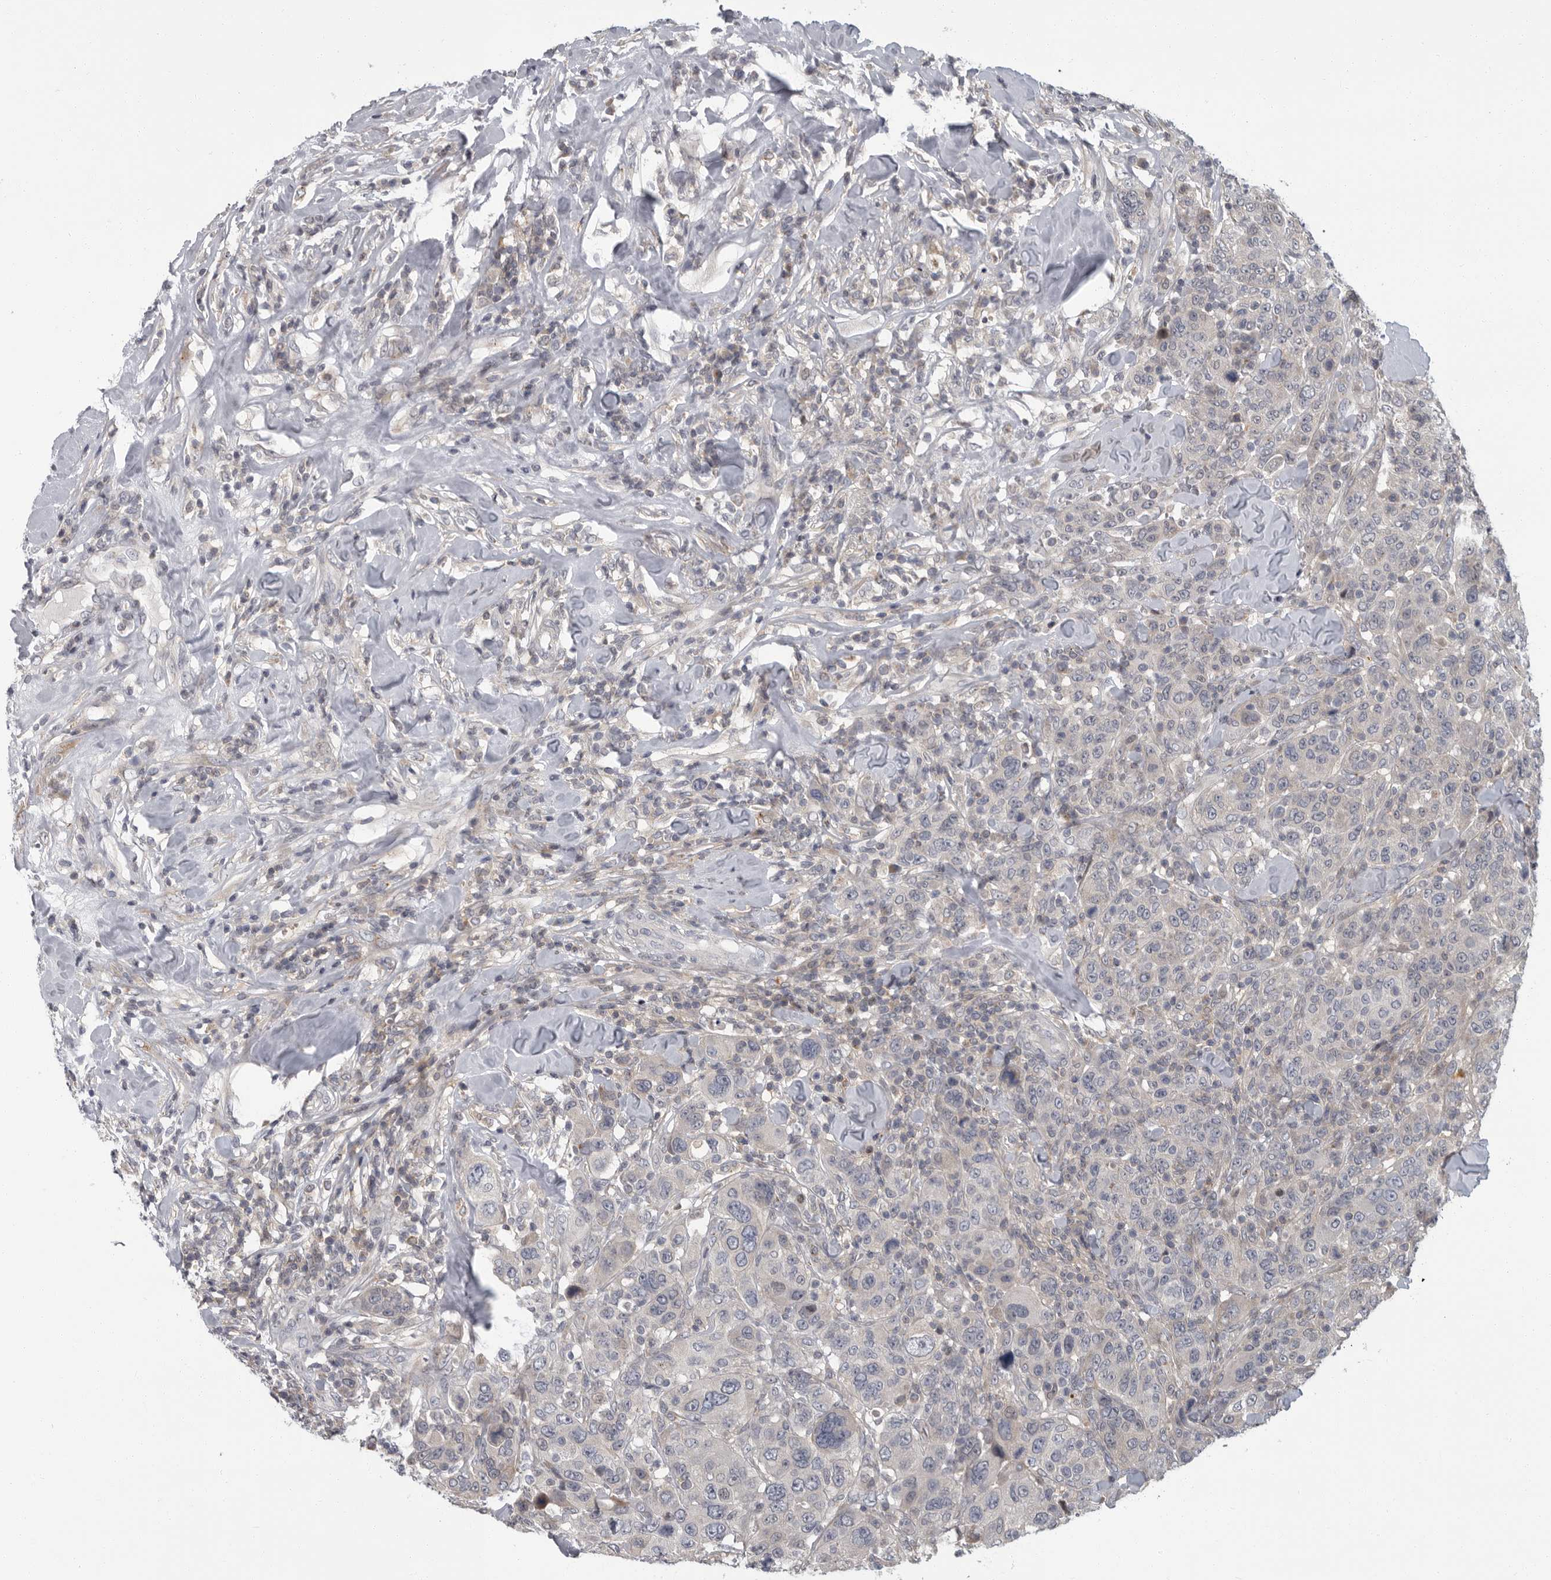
{"staining": {"intensity": "negative", "quantity": "none", "location": "none"}, "tissue": "breast cancer", "cell_type": "Tumor cells", "image_type": "cancer", "snomed": [{"axis": "morphology", "description": "Duct carcinoma"}, {"axis": "topography", "description": "Breast"}], "caption": "An immunohistochemistry micrograph of breast cancer is shown. There is no staining in tumor cells of breast cancer. (DAB (3,3'-diaminobenzidine) immunohistochemistry (IHC) with hematoxylin counter stain).", "gene": "PDE7A", "patient": {"sex": "female", "age": 37}}